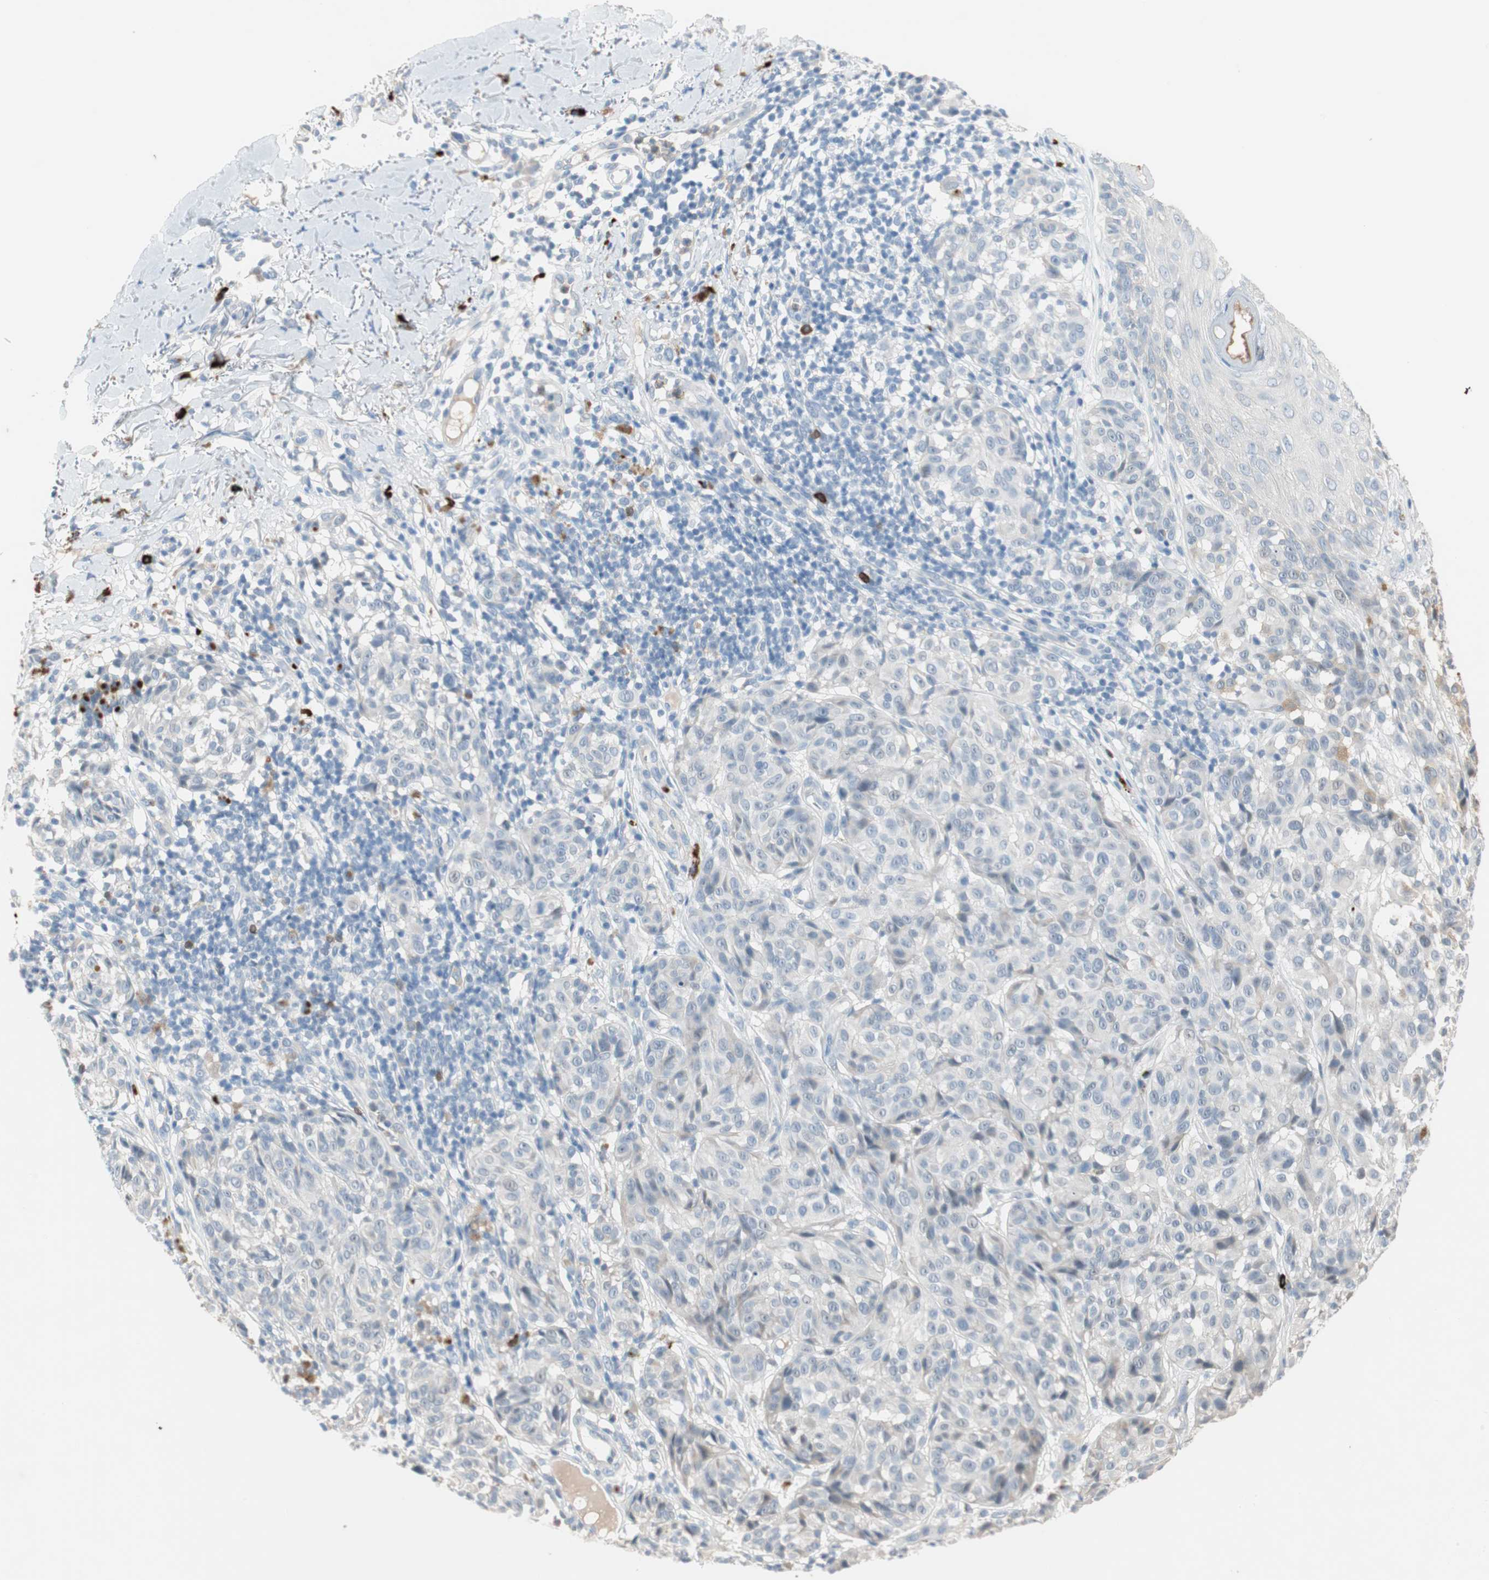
{"staining": {"intensity": "negative", "quantity": "none", "location": "none"}, "tissue": "melanoma", "cell_type": "Tumor cells", "image_type": "cancer", "snomed": [{"axis": "morphology", "description": "Malignant melanoma, NOS"}, {"axis": "topography", "description": "Skin"}], "caption": "This is an immunohistochemistry image of human malignant melanoma. There is no staining in tumor cells.", "gene": "PDZK1", "patient": {"sex": "female", "age": 46}}